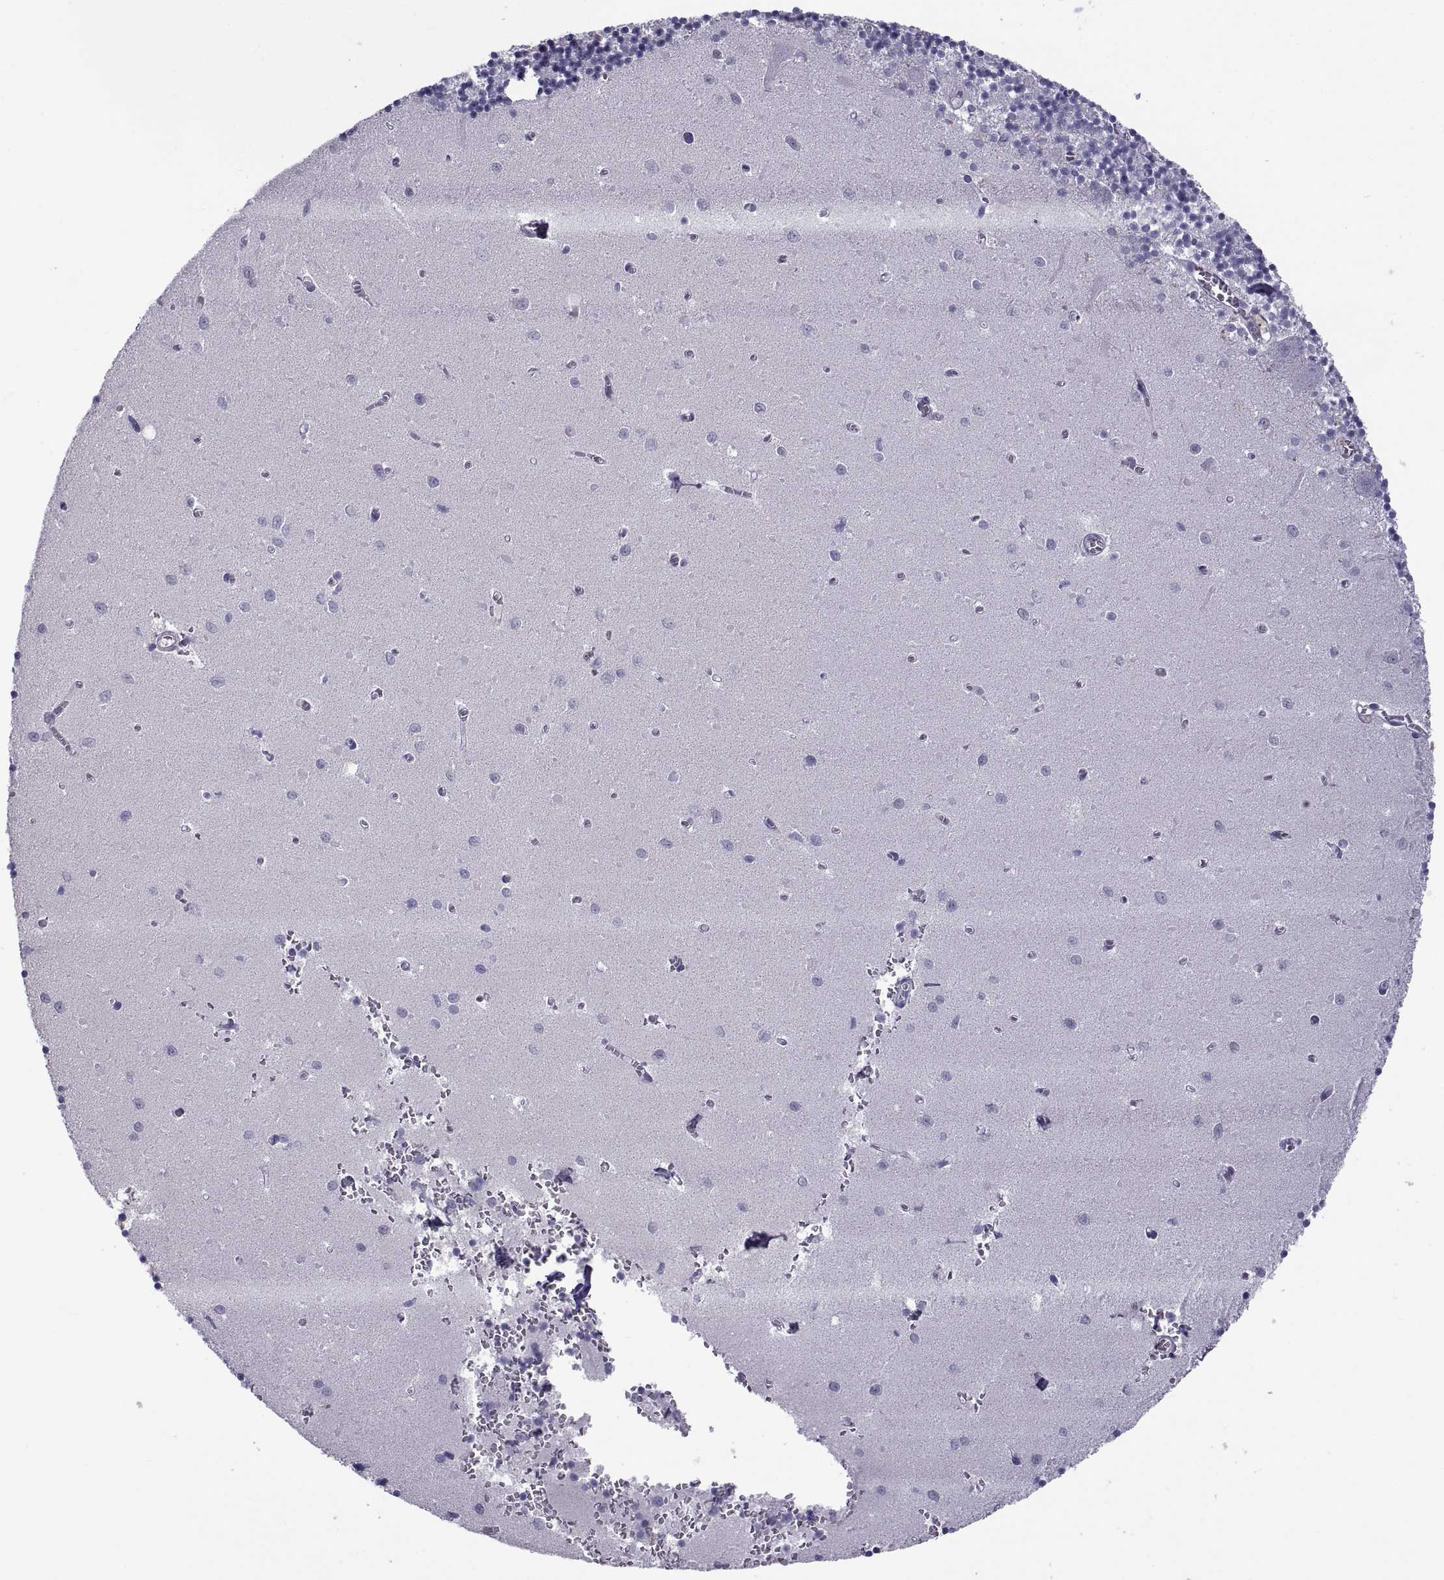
{"staining": {"intensity": "negative", "quantity": "none", "location": "none"}, "tissue": "cerebellum", "cell_type": "Cells in granular layer", "image_type": "normal", "snomed": [{"axis": "morphology", "description": "Normal tissue, NOS"}, {"axis": "topography", "description": "Cerebellum"}], "caption": "An immunohistochemistry photomicrograph of benign cerebellum is shown. There is no staining in cells in granular layer of cerebellum.", "gene": "MAGEB1", "patient": {"sex": "female", "age": 64}}